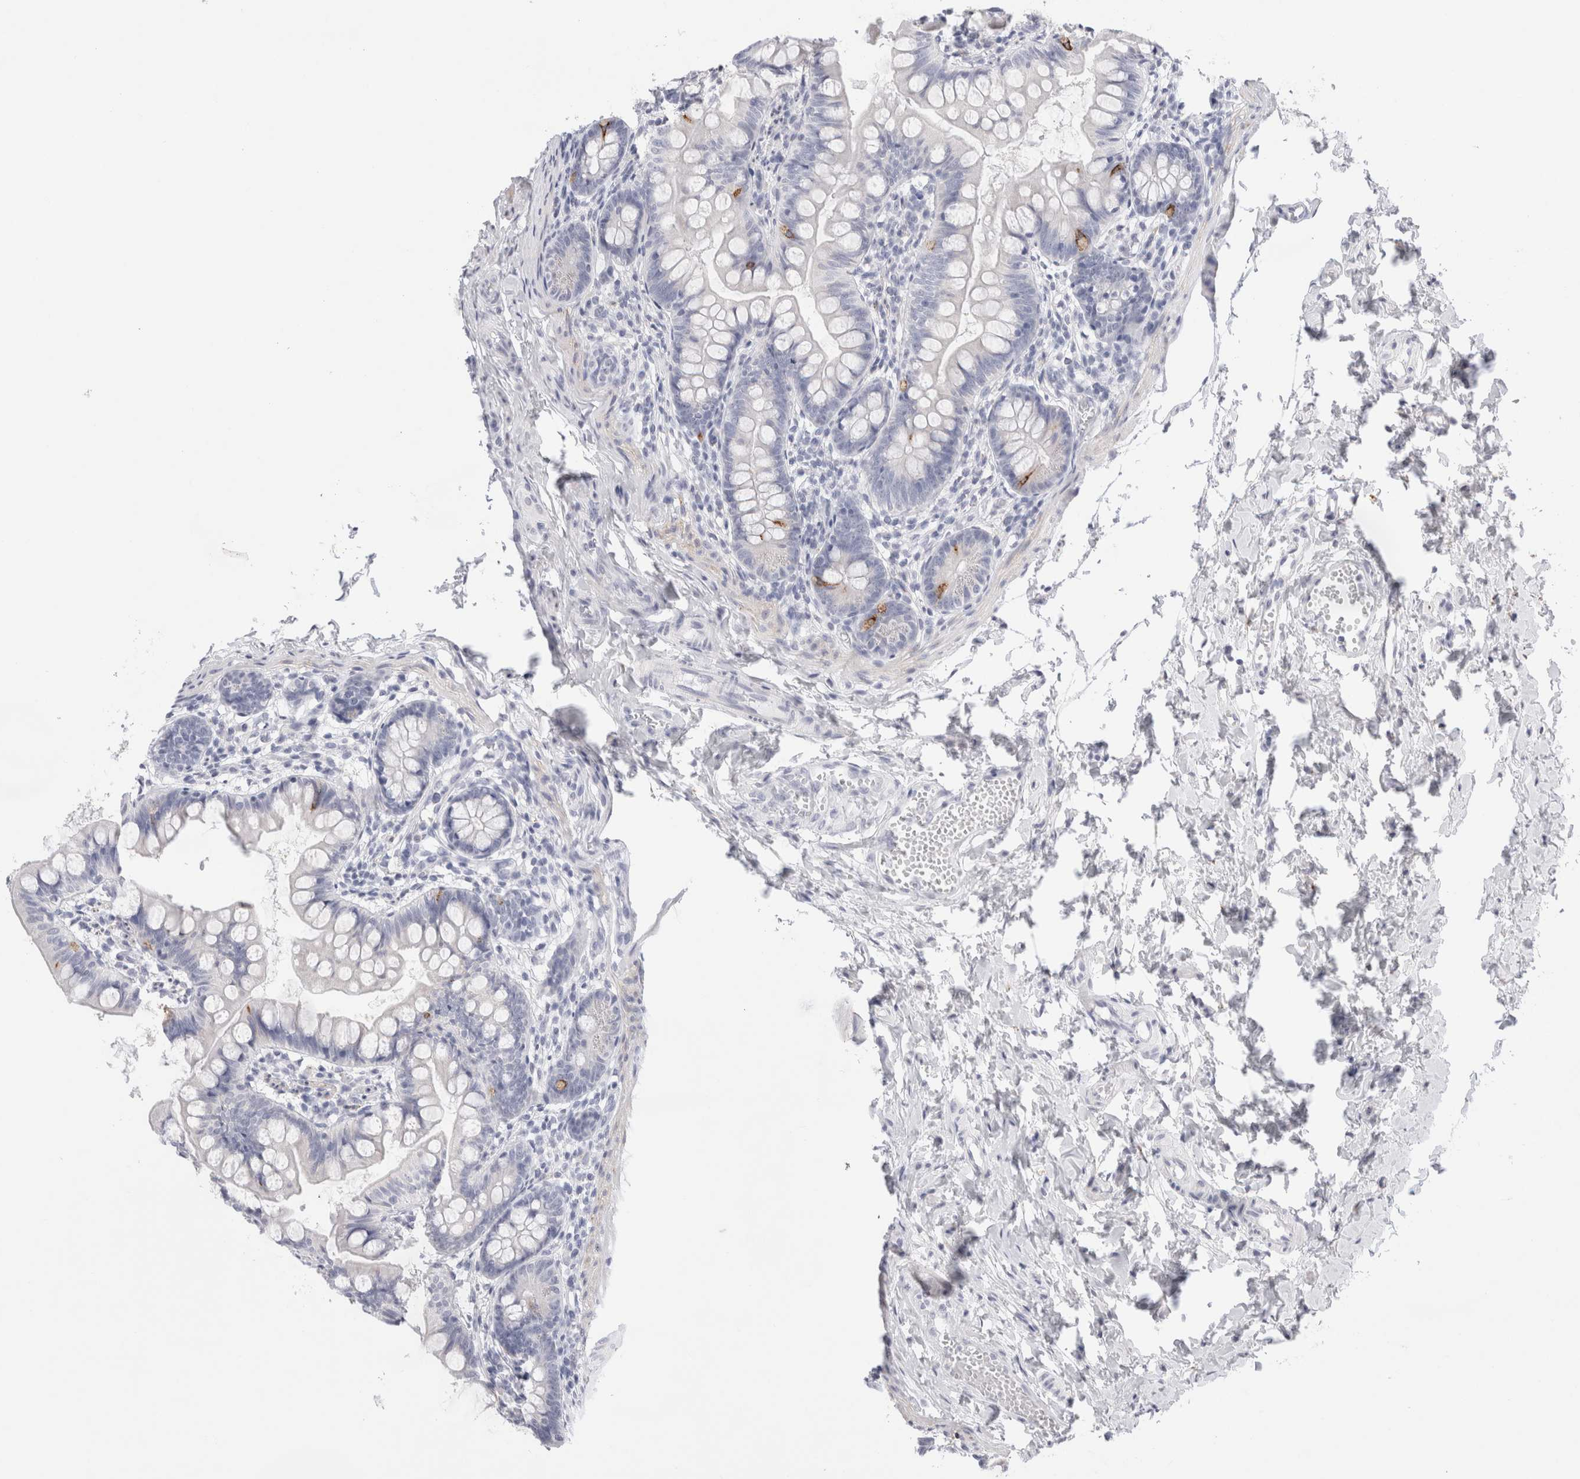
{"staining": {"intensity": "moderate", "quantity": "<25%", "location": "cytoplasmic/membranous"}, "tissue": "small intestine", "cell_type": "Glandular cells", "image_type": "normal", "snomed": [{"axis": "morphology", "description": "Normal tissue, NOS"}, {"axis": "topography", "description": "Small intestine"}], "caption": "Moderate cytoplasmic/membranous expression is present in approximately <25% of glandular cells in benign small intestine.", "gene": "MUC15", "patient": {"sex": "male", "age": 7}}